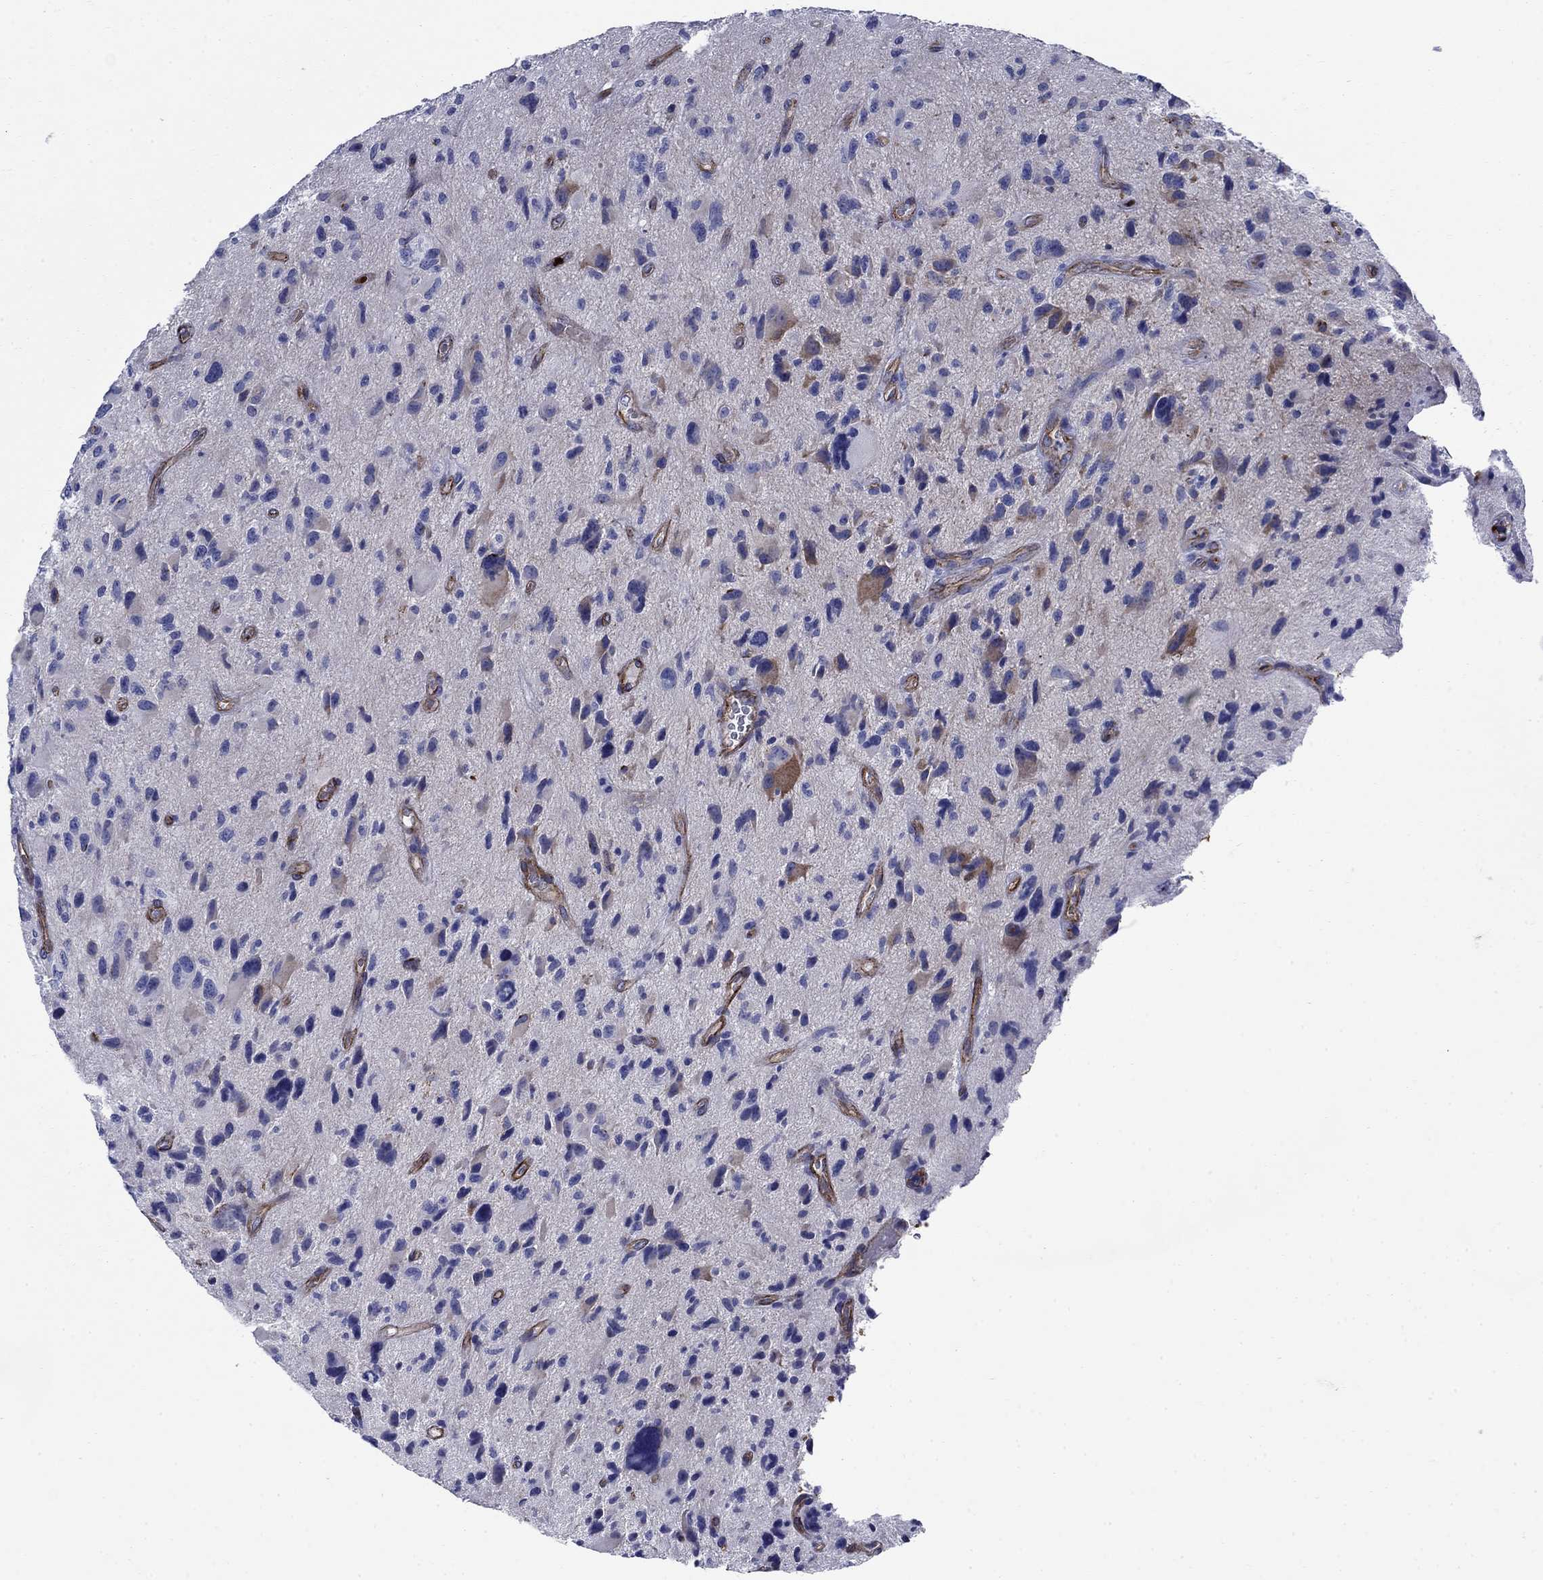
{"staining": {"intensity": "negative", "quantity": "none", "location": "none"}, "tissue": "glioma", "cell_type": "Tumor cells", "image_type": "cancer", "snomed": [{"axis": "morphology", "description": "Glioma, malignant, NOS"}, {"axis": "morphology", "description": "Glioma, malignant, High grade"}, {"axis": "topography", "description": "Brain"}], "caption": "A photomicrograph of glioma stained for a protein demonstrates no brown staining in tumor cells.", "gene": "VTN", "patient": {"sex": "female", "age": 71}}